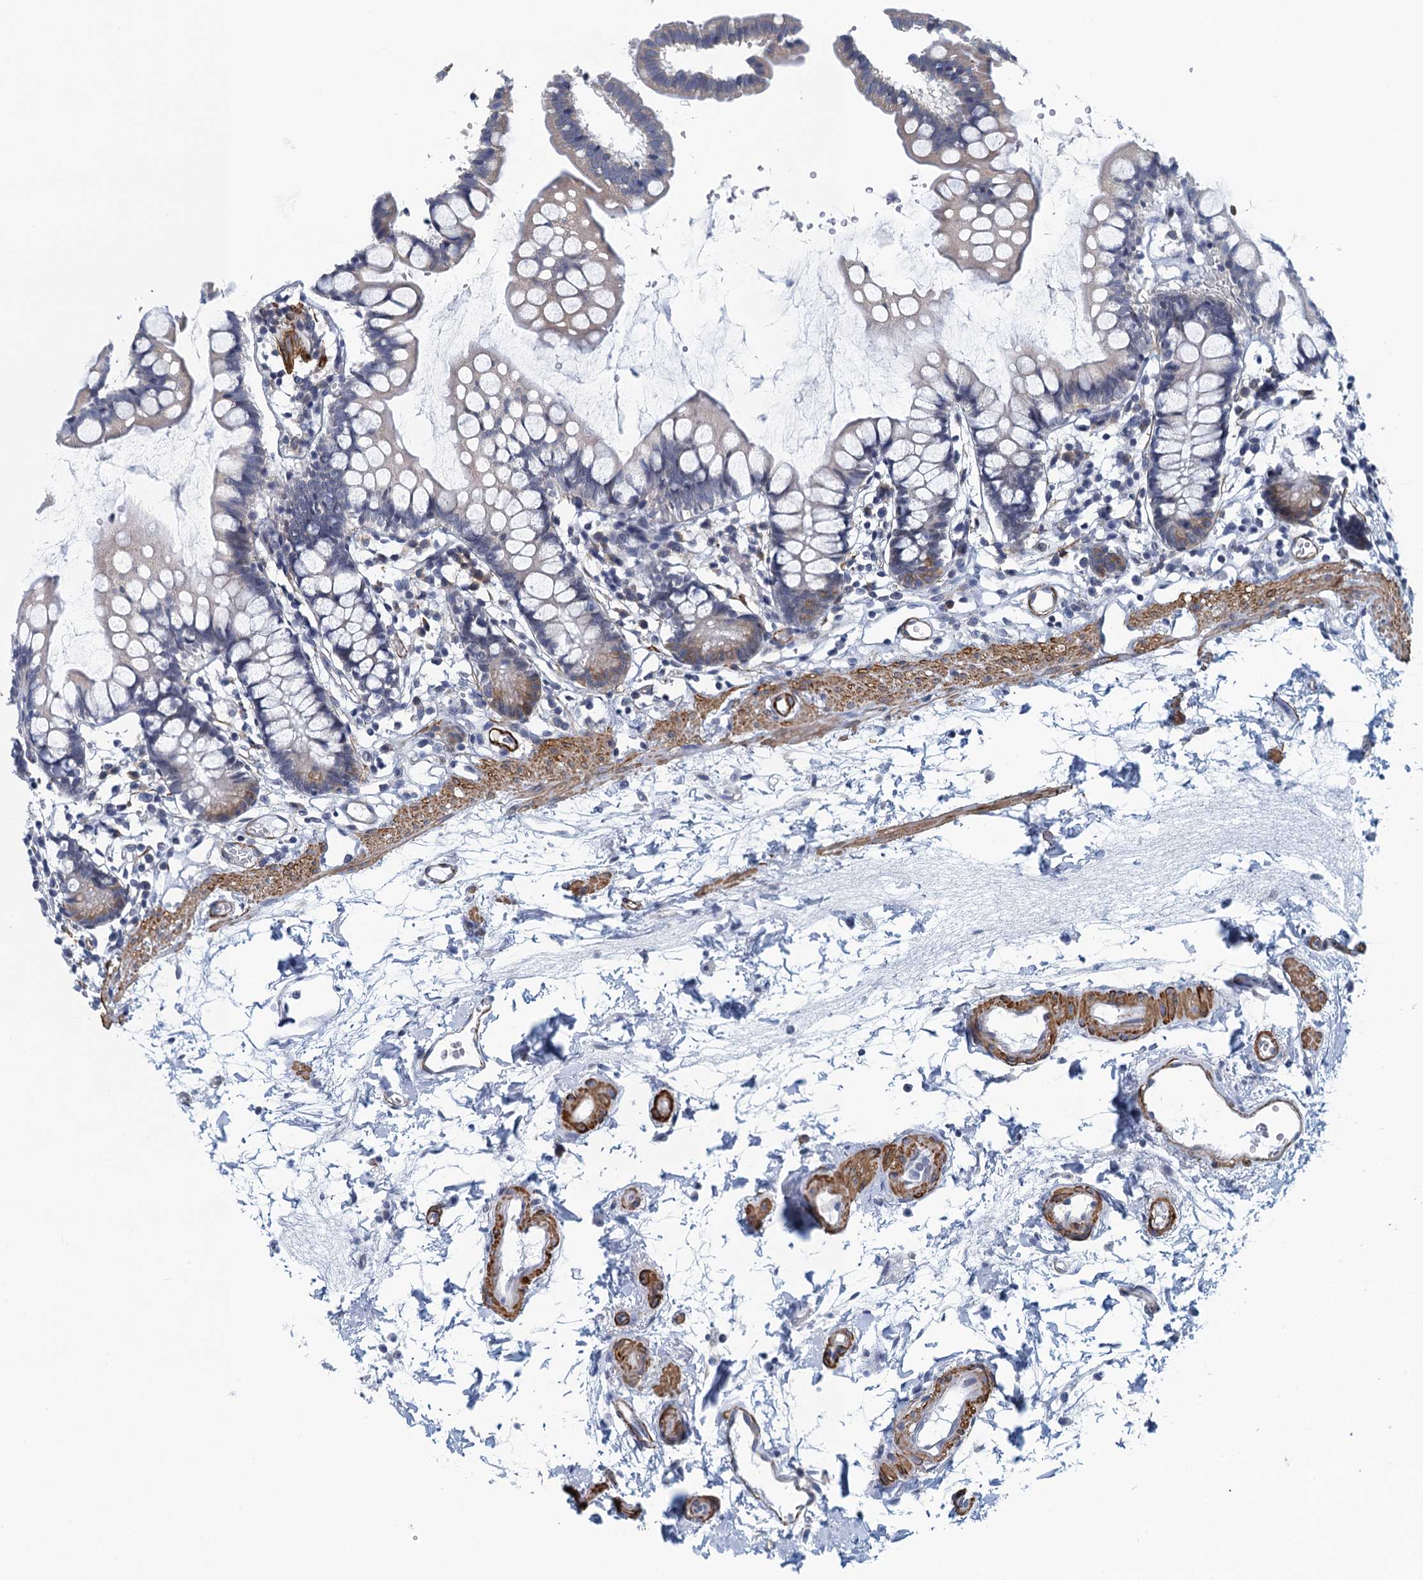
{"staining": {"intensity": "negative", "quantity": "none", "location": "none"}, "tissue": "small intestine", "cell_type": "Glandular cells", "image_type": "normal", "snomed": [{"axis": "morphology", "description": "Normal tissue, NOS"}, {"axis": "topography", "description": "Small intestine"}], "caption": "There is no significant staining in glandular cells of small intestine. (Stains: DAB (3,3'-diaminobenzidine) IHC with hematoxylin counter stain, Microscopy: brightfield microscopy at high magnification).", "gene": "ALG2", "patient": {"sex": "female", "age": 84}}